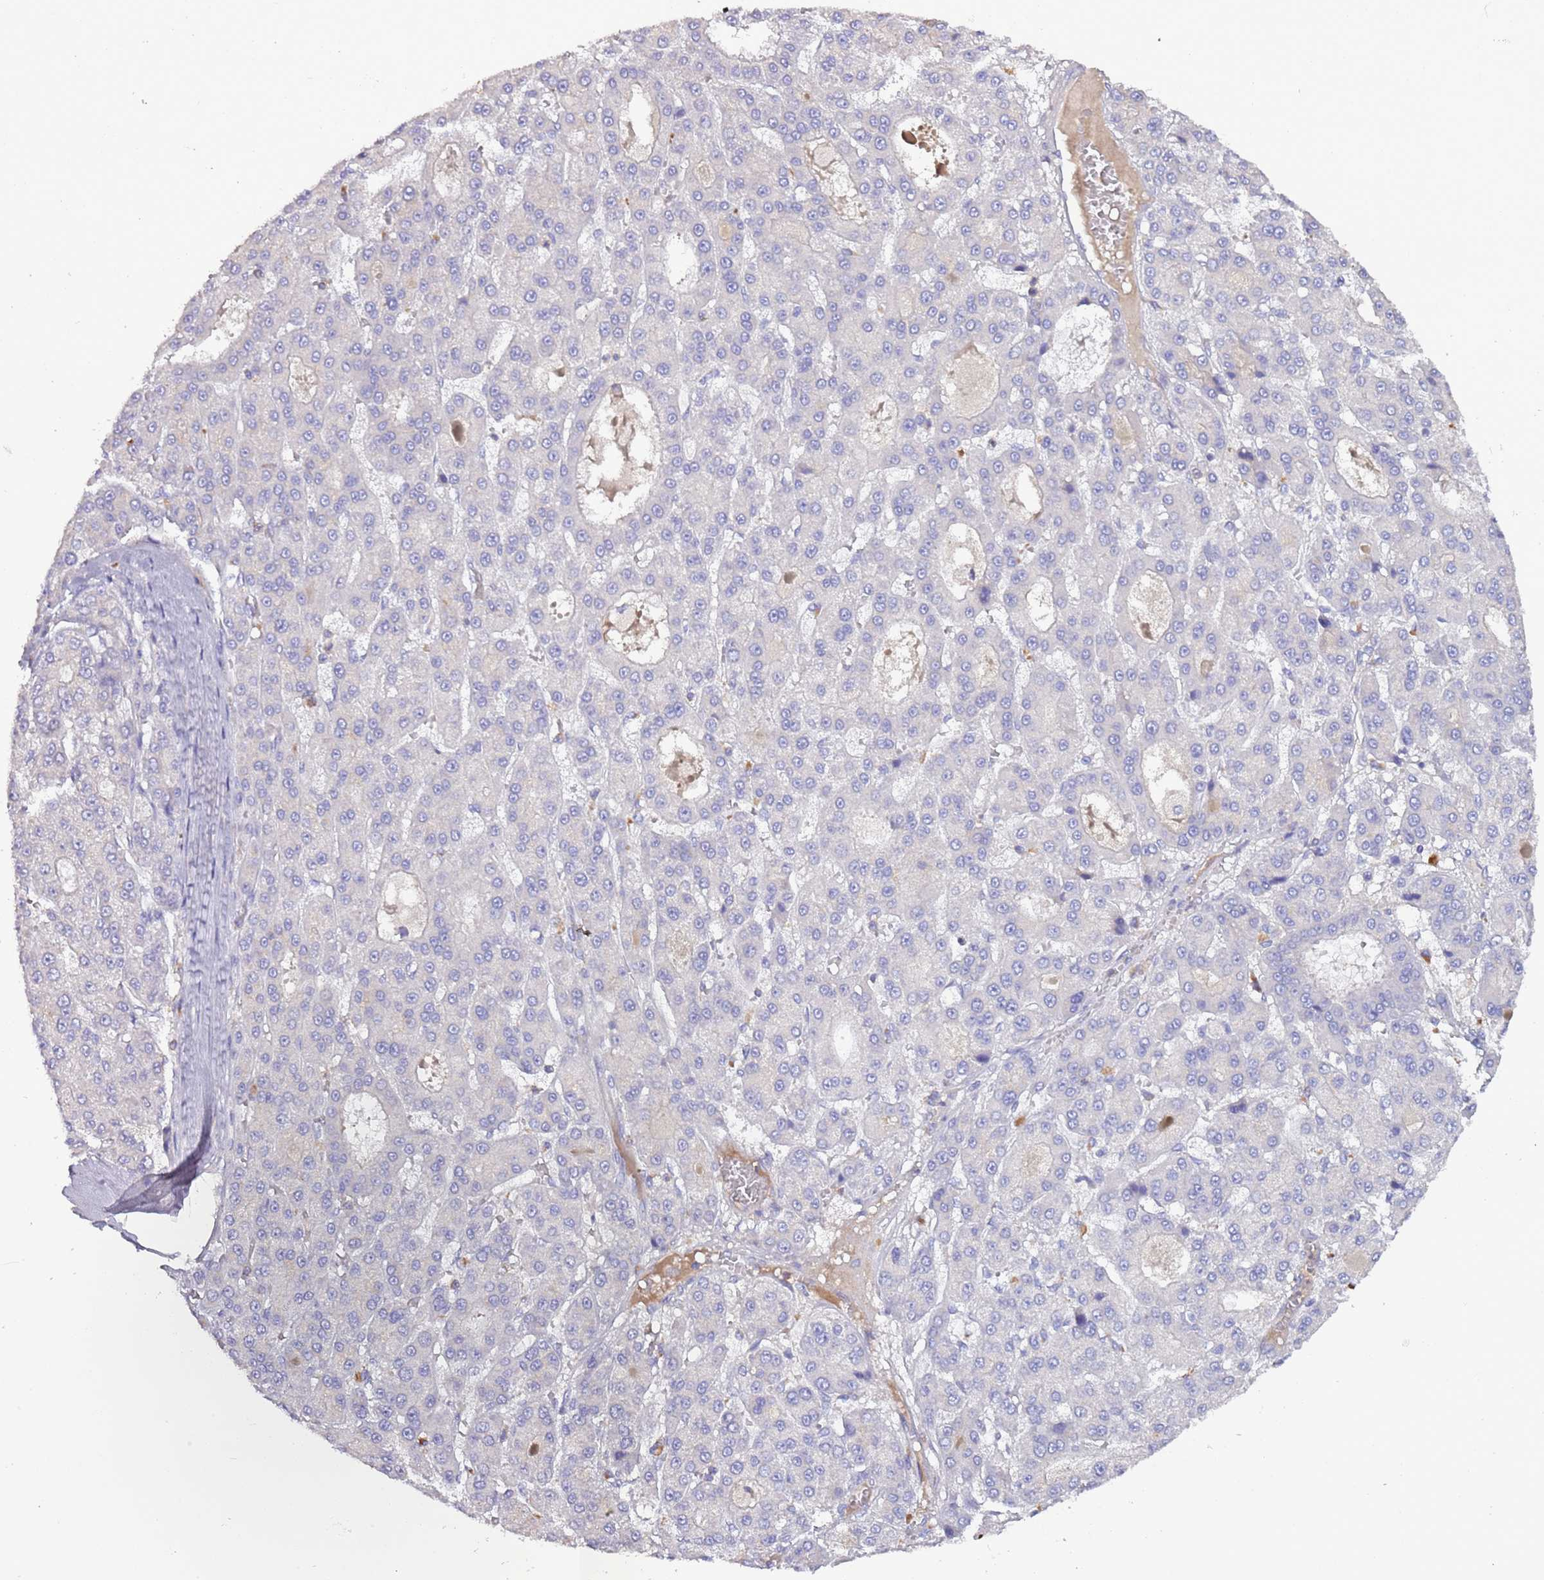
{"staining": {"intensity": "negative", "quantity": "none", "location": "none"}, "tissue": "liver cancer", "cell_type": "Tumor cells", "image_type": "cancer", "snomed": [{"axis": "morphology", "description": "Carcinoma, Hepatocellular, NOS"}, {"axis": "topography", "description": "Liver"}], "caption": "Human liver hepatocellular carcinoma stained for a protein using immunohistochemistry demonstrates no expression in tumor cells.", "gene": "IGIP", "patient": {"sex": "male", "age": 70}}